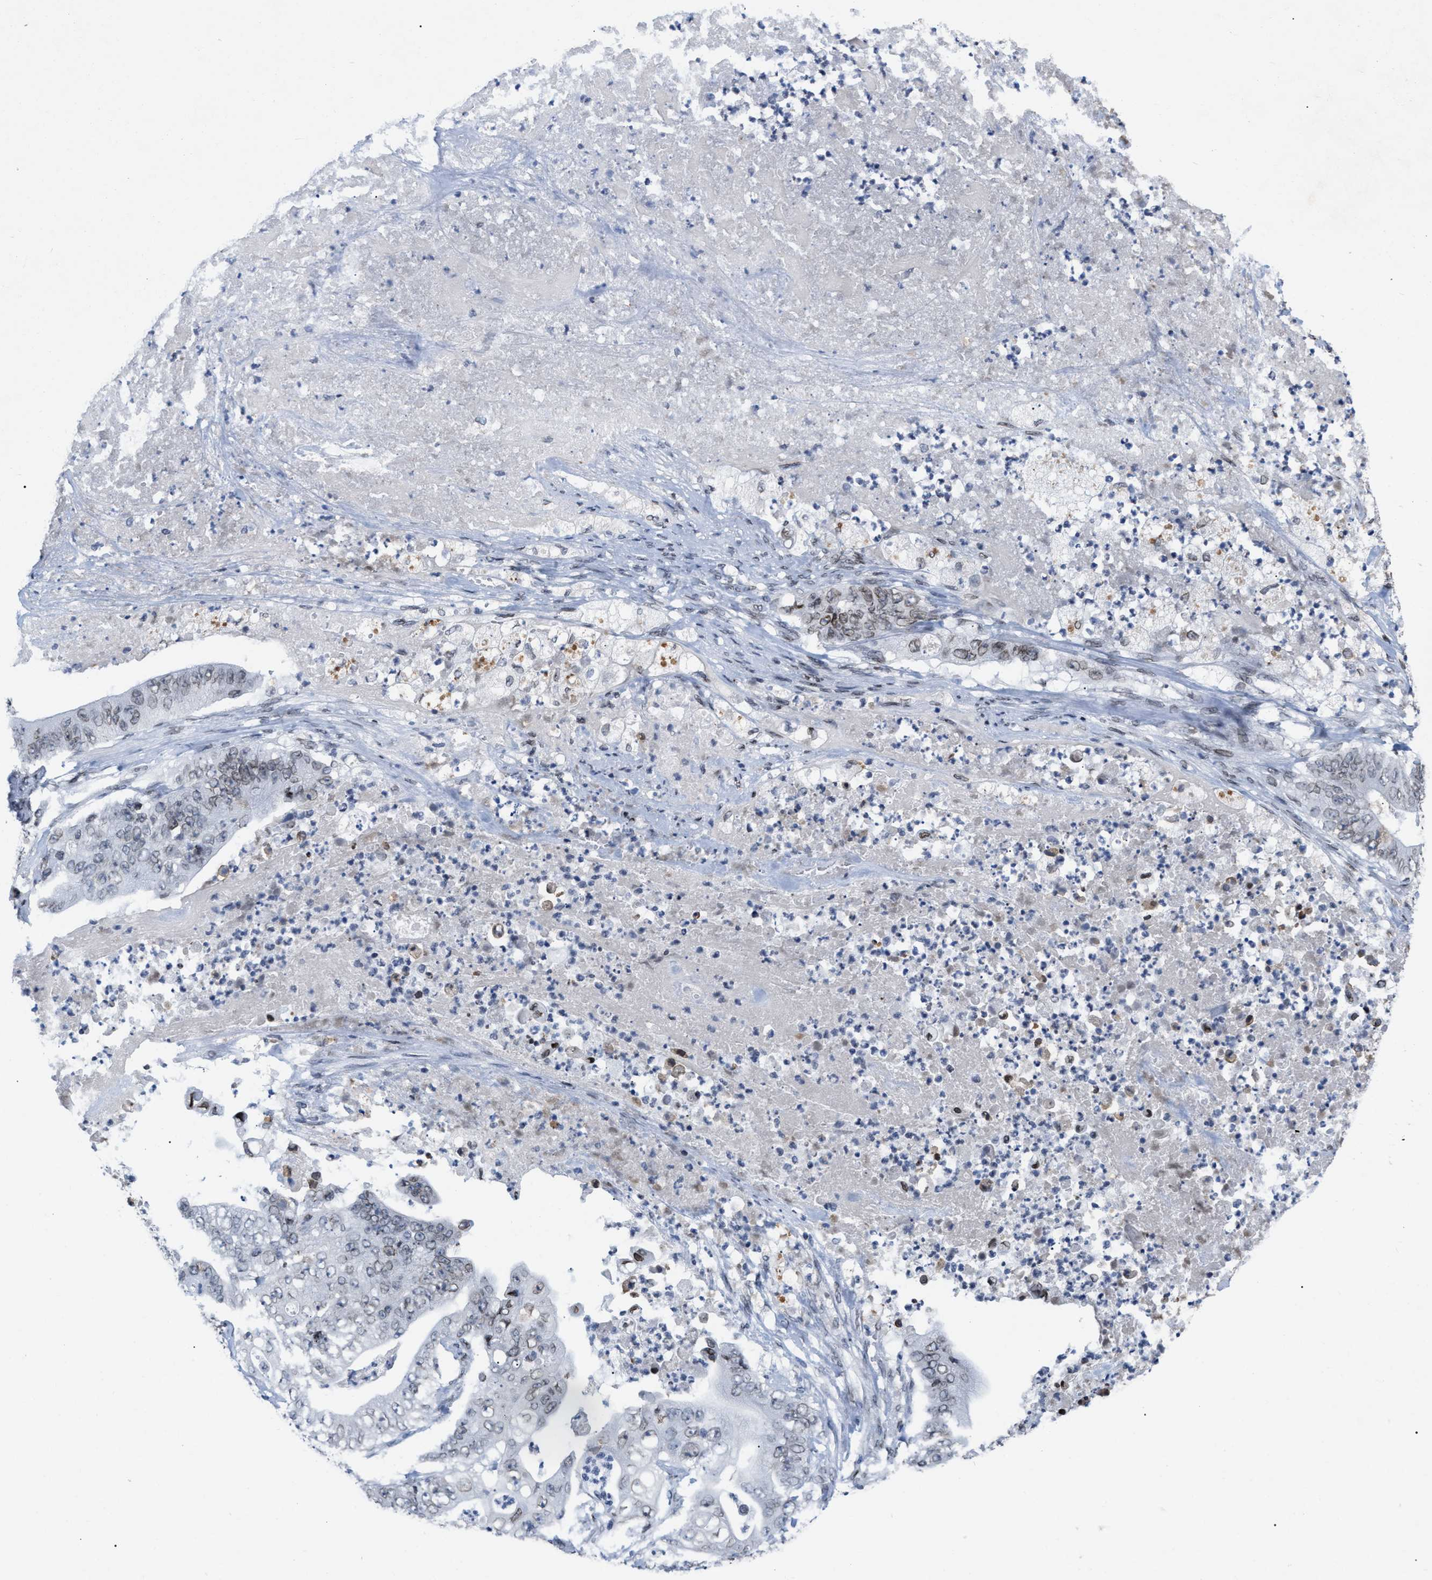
{"staining": {"intensity": "weak", "quantity": "<25%", "location": "cytoplasmic/membranous,nuclear"}, "tissue": "stomach cancer", "cell_type": "Tumor cells", "image_type": "cancer", "snomed": [{"axis": "morphology", "description": "Adenocarcinoma, NOS"}, {"axis": "topography", "description": "Stomach"}], "caption": "High magnification brightfield microscopy of stomach cancer stained with DAB (3,3'-diaminobenzidine) (brown) and counterstained with hematoxylin (blue): tumor cells show no significant staining.", "gene": "TPR", "patient": {"sex": "female", "age": 73}}